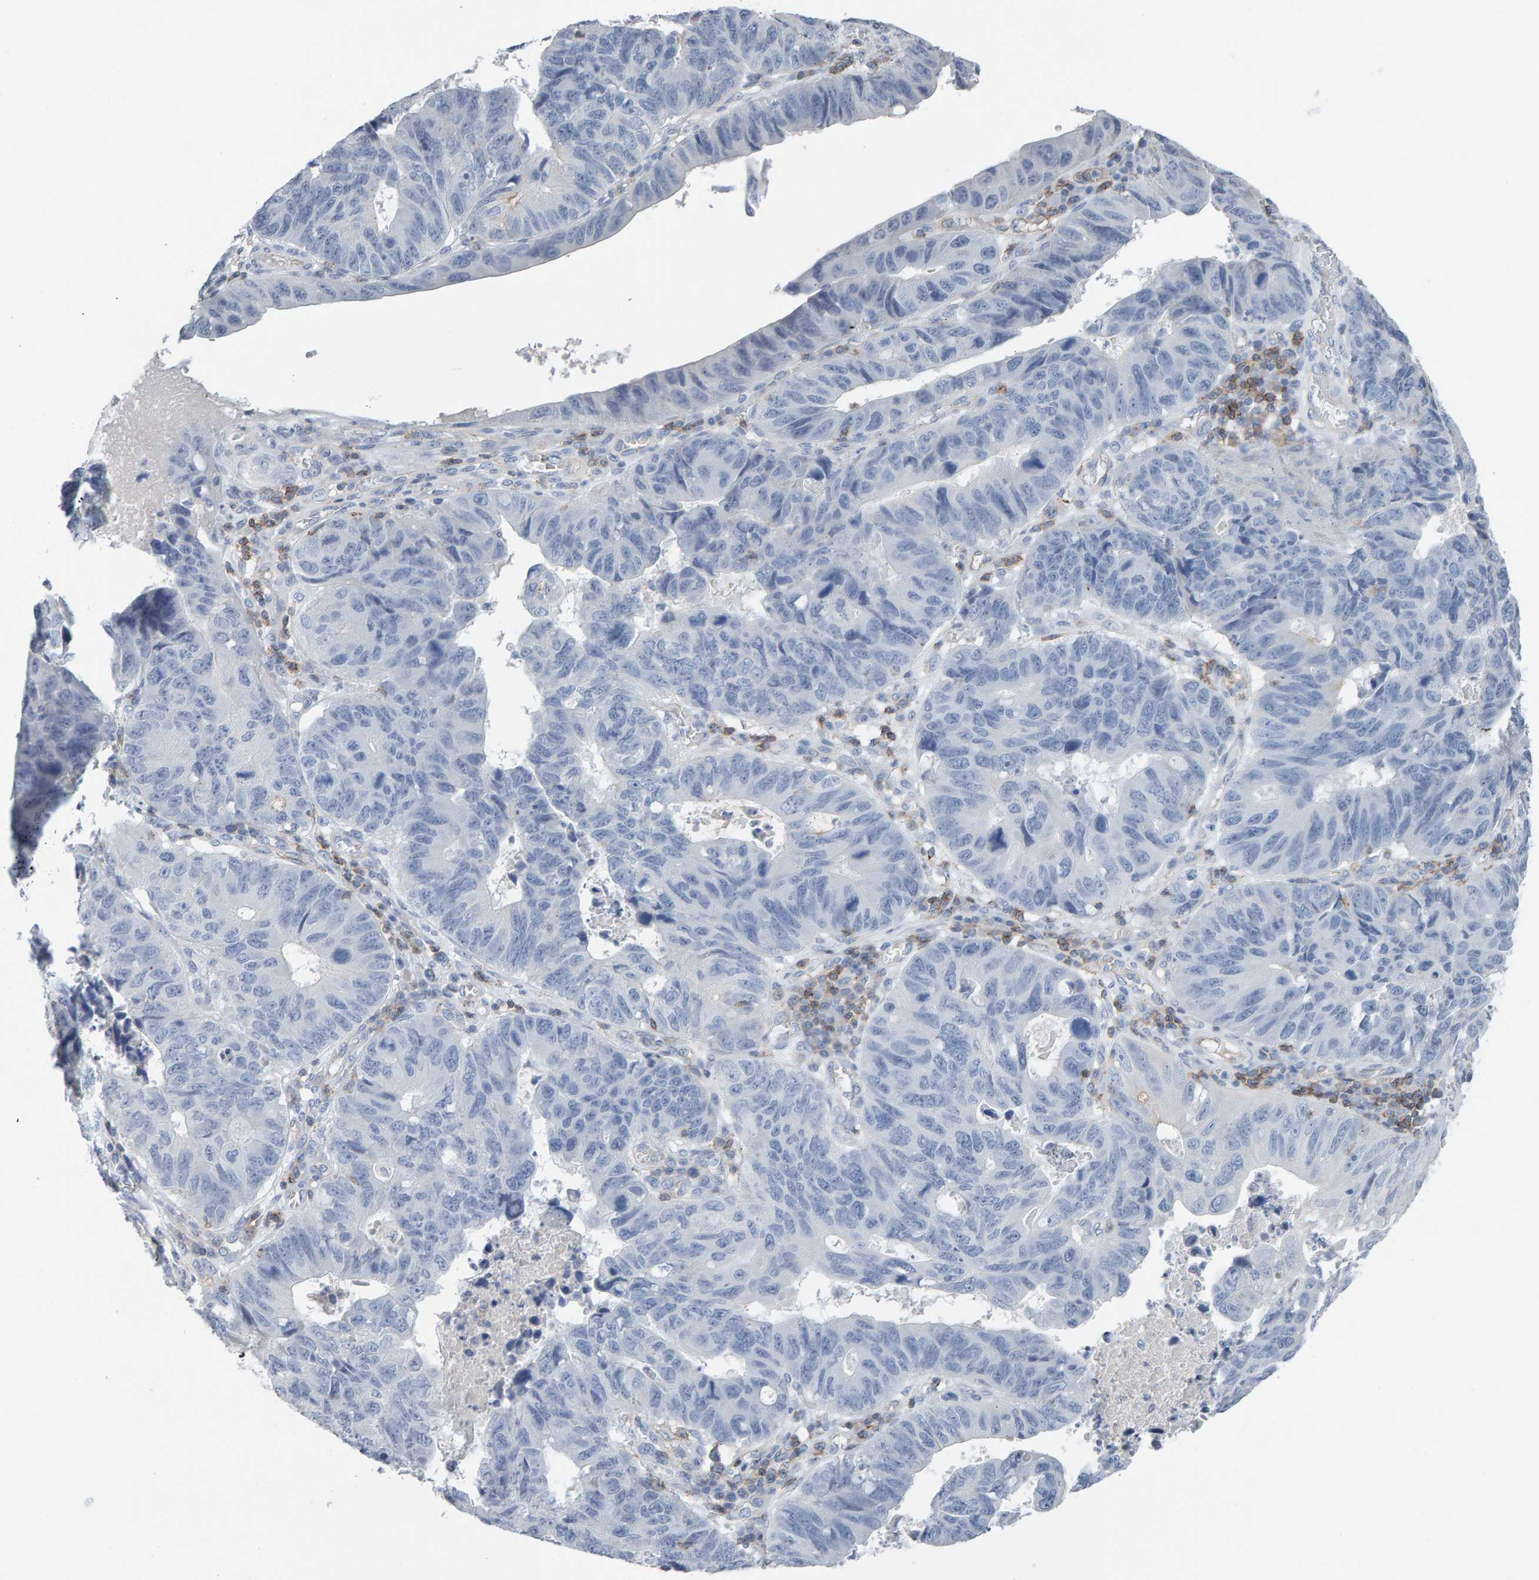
{"staining": {"intensity": "negative", "quantity": "none", "location": "none"}, "tissue": "stomach cancer", "cell_type": "Tumor cells", "image_type": "cancer", "snomed": [{"axis": "morphology", "description": "Adenocarcinoma, NOS"}, {"axis": "topography", "description": "Stomach"}], "caption": "Tumor cells show no significant staining in stomach adenocarcinoma.", "gene": "FYN", "patient": {"sex": "male", "age": 59}}